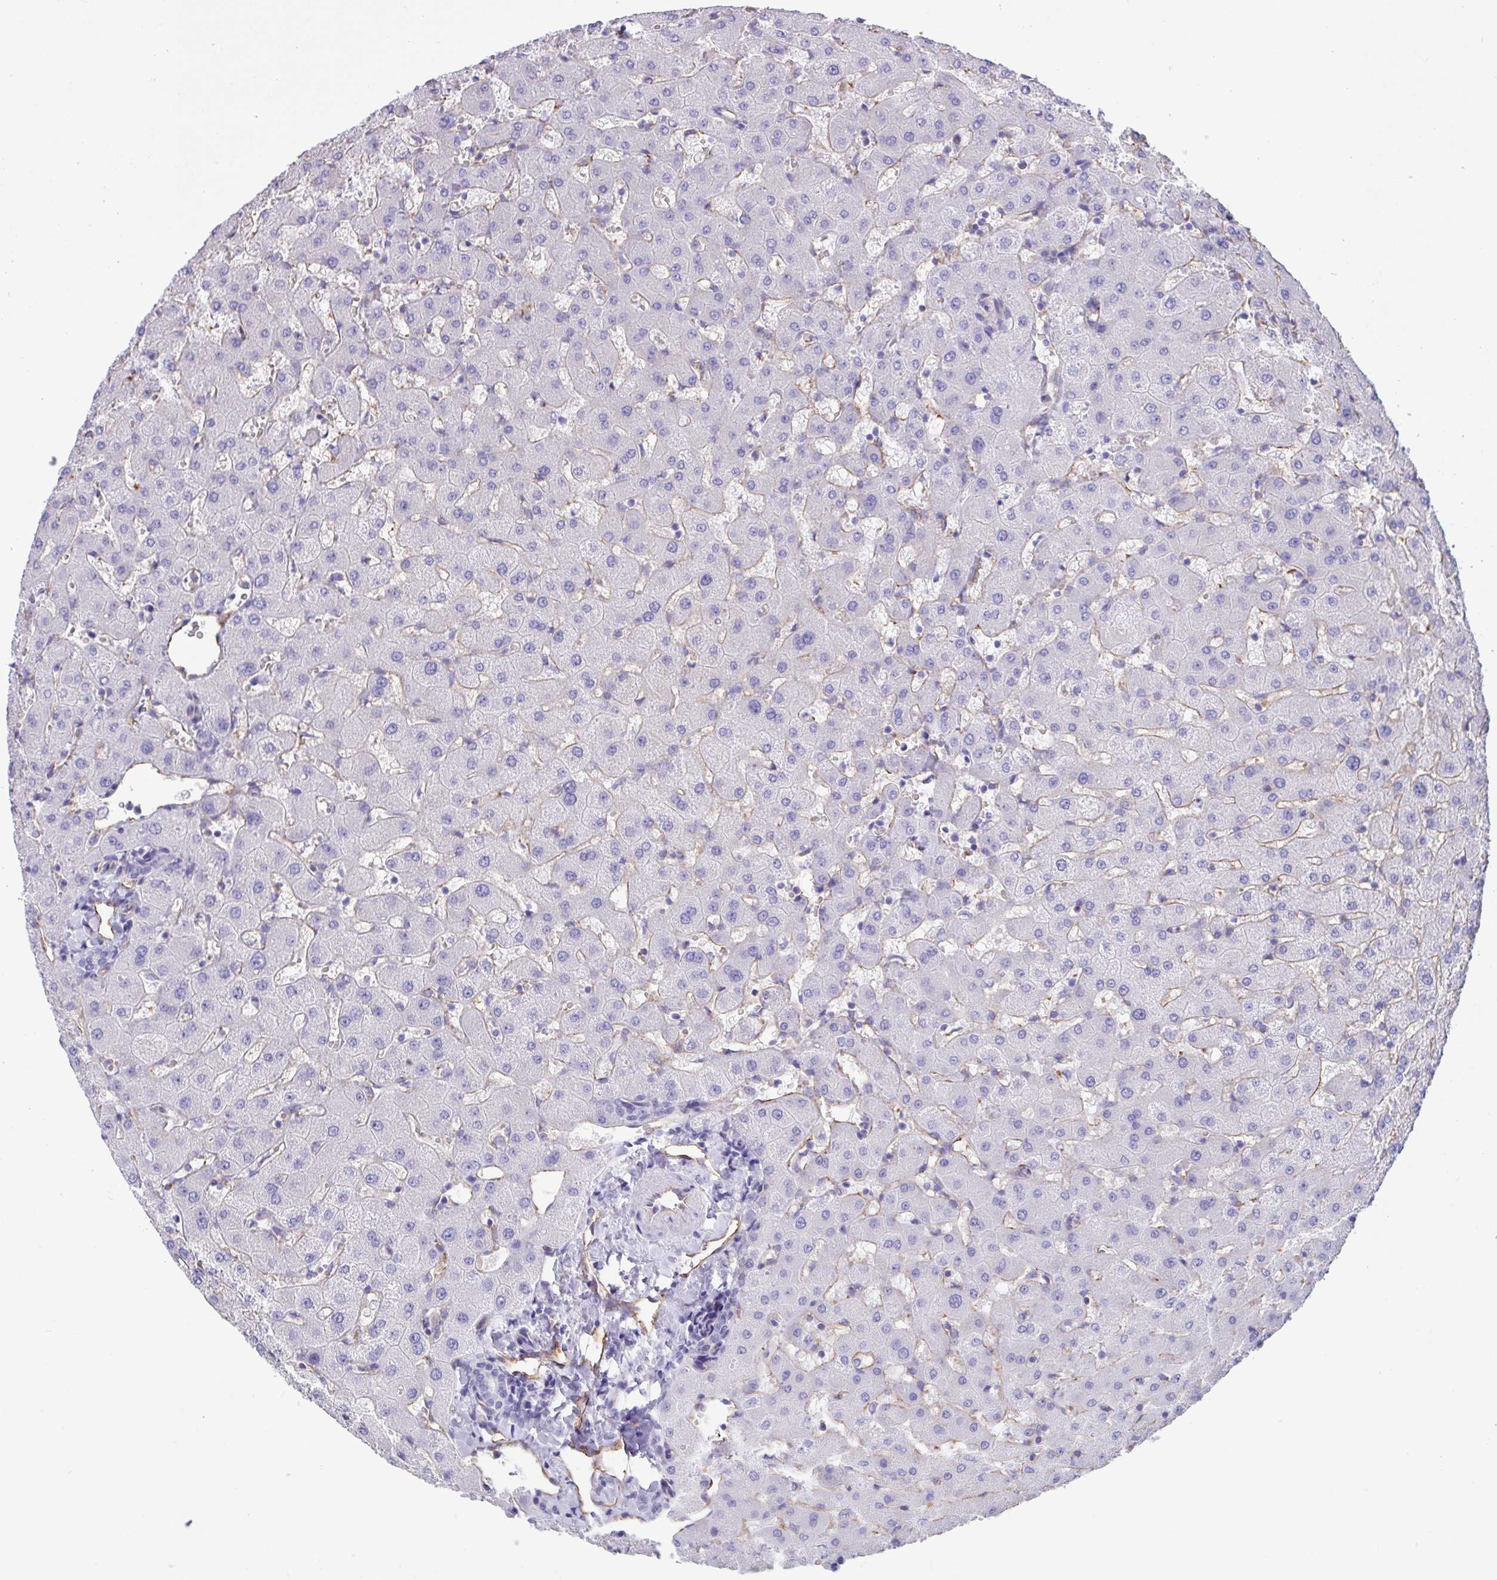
{"staining": {"intensity": "negative", "quantity": "none", "location": "none"}, "tissue": "liver", "cell_type": "Cholangiocytes", "image_type": "normal", "snomed": [{"axis": "morphology", "description": "Normal tissue, NOS"}, {"axis": "topography", "description": "Liver"}], "caption": "This histopathology image is of benign liver stained with immunohistochemistry (IHC) to label a protein in brown with the nuclei are counter-stained blue. There is no staining in cholangiocytes. The staining is performed using DAB (3,3'-diaminobenzidine) brown chromogen with nuclei counter-stained in using hematoxylin.", "gene": "RPL22L1", "patient": {"sex": "female", "age": 63}}